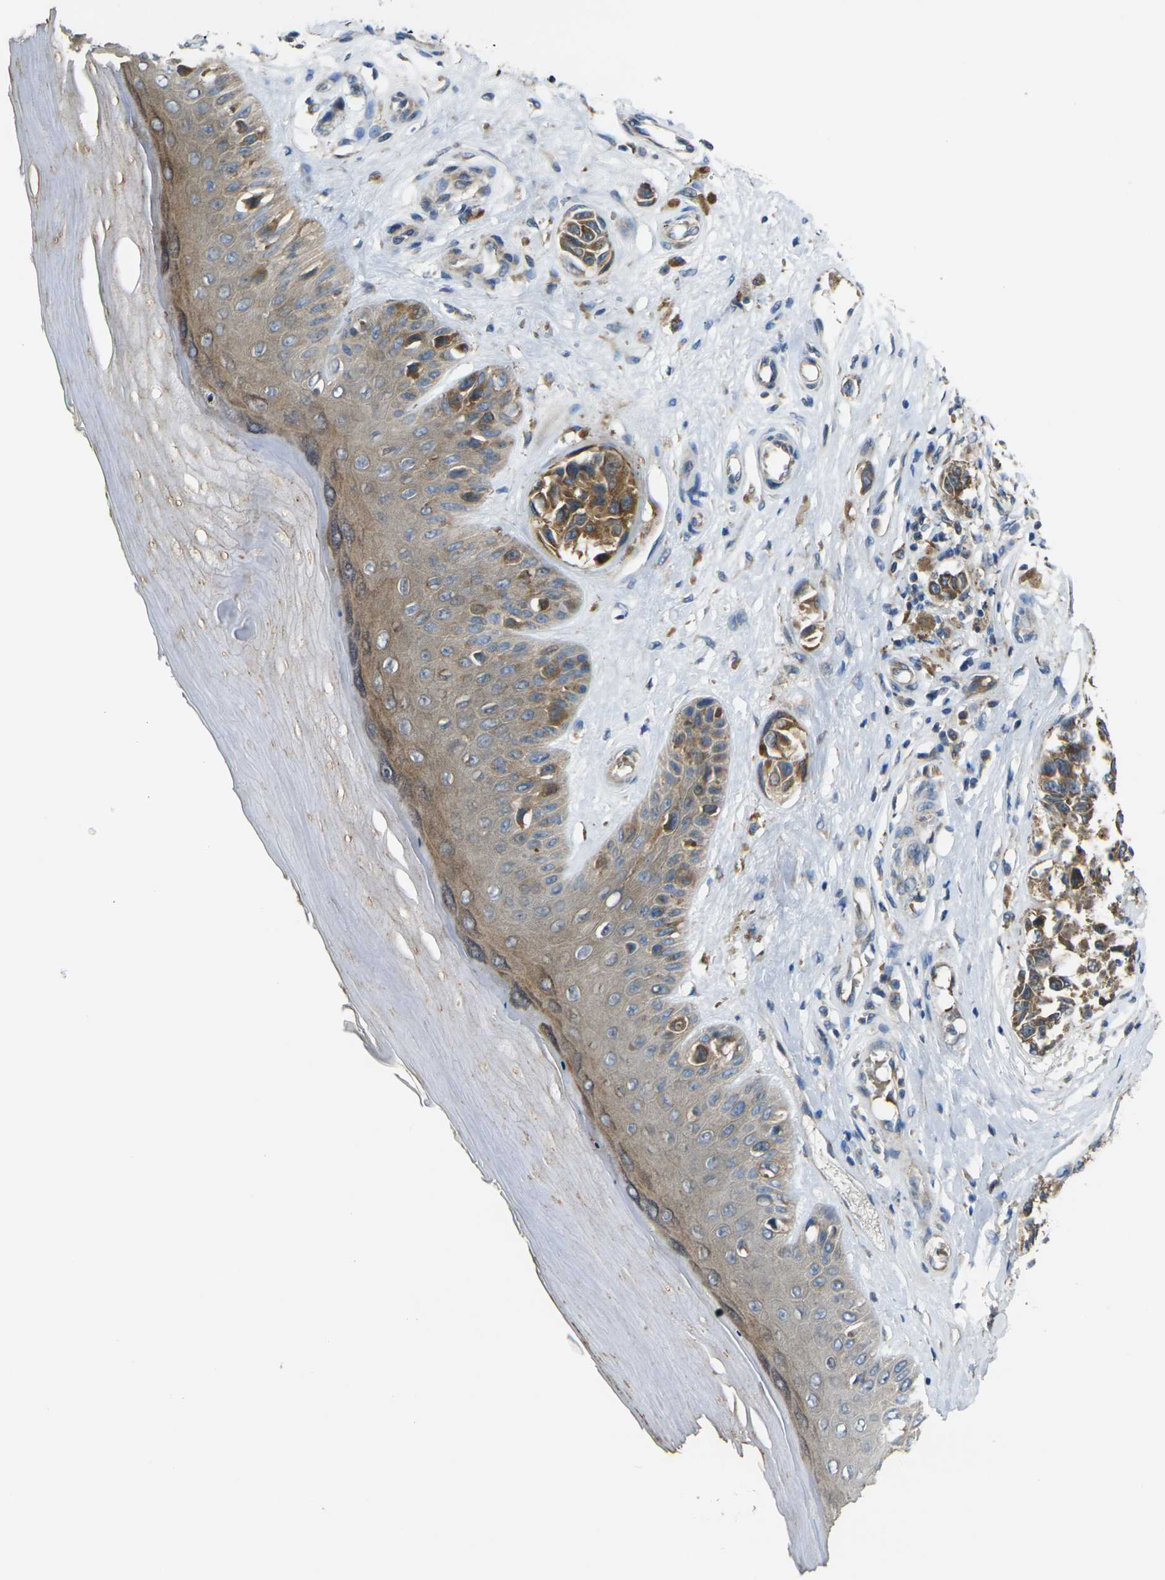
{"staining": {"intensity": "strong", "quantity": ">75%", "location": "cytoplasmic/membranous"}, "tissue": "melanoma", "cell_type": "Tumor cells", "image_type": "cancer", "snomed": [{"axis": "morphology", "description": "Malignant melanoma, NOS"}, {"axis": "topography", "description": "Skin"}], "caption": "Immunohistochemistry (IHC) (DAB) staining of malignant melanoma shows strong cytoplasmic/membranous protein expression in about >75% of tumor cells.", "gene": "GNA12", "patient": {"sex": "female", "age": 64}}